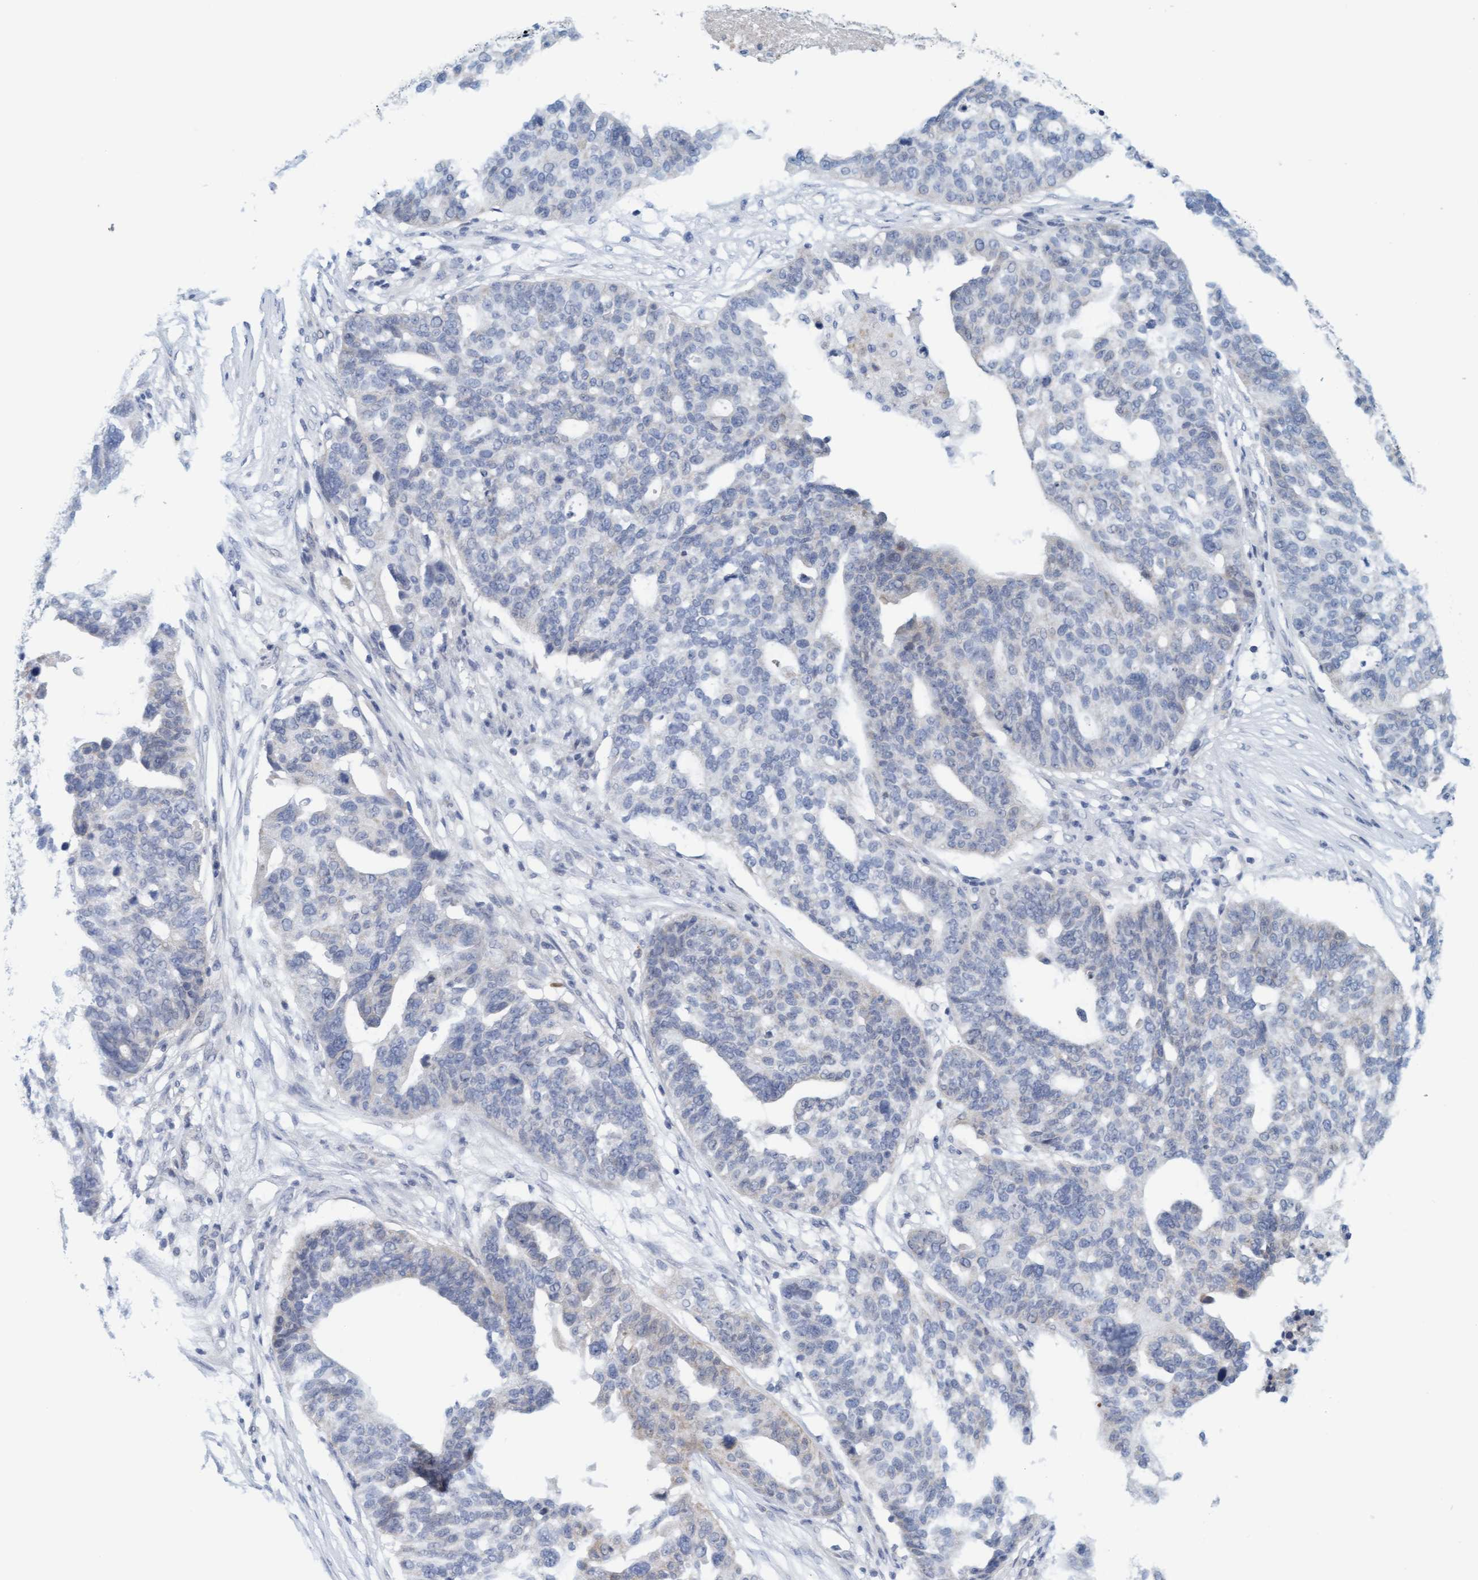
{"staining": {"intensity": "negative", "quantity": "none", "location": "none"}, "tissue": "ovarian cancer", "cell_type": "Tumor cells", "image_type": "cancer", "snomed": [{"axis": "morphology", "description": "Cystadenocarcinoma, serous, NOS"}, {"axis": "topography", "description": "Ovary"}], "caption": "The histopathology image shows no significant positivity in tumor cells of ovarian cancer (serous cystadenocarcinoma). (Stains: DAB immunohistochemistry (IHC) with hematoxylin counter stain, Microscopy: brightfield microscopy at high magnification).", "gene": "CPA3", "patient": {"sex": "female", "age": 59}}